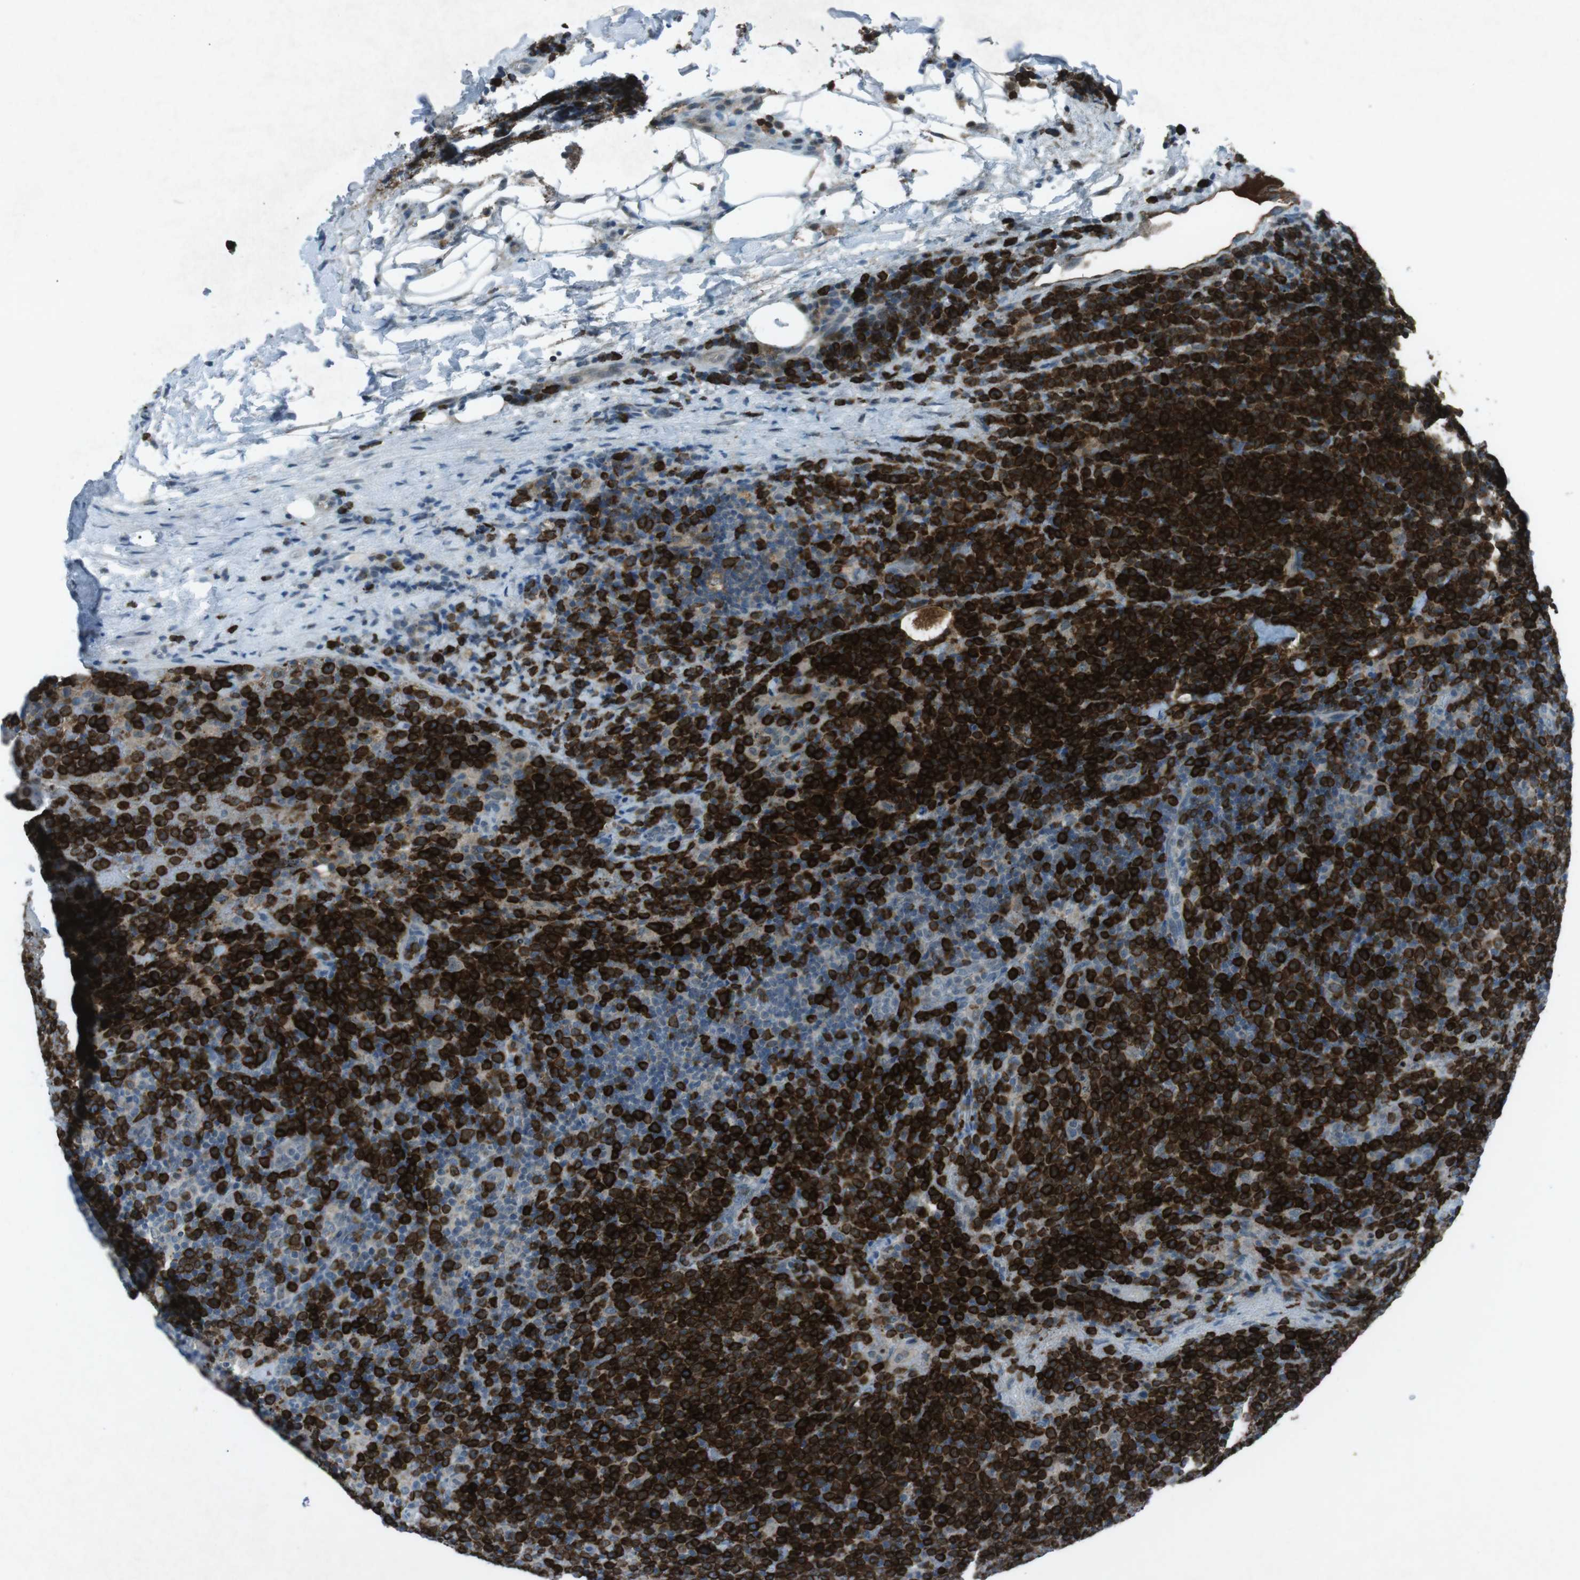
{"staining": {"intensity": "strong", "quantity": ">75%", "location": "cytoplasmic/membranous"}, "tissue": "lymphoma", "cell_type": "Tumor cells", "image_type": "cancer", "snomed": [{"axis": "morphology", "description": "Malignant lymphoma, non-Hodgkin's type, High grade"}, {"axis": "topography", "description": "Lymph node"}], "caption": "Immunohistochemistry (IHC) histopathology image of neoplastic tissue: lymphoma stained using immunohistochemistry displays high levels of strong protein expression localized specifically in the cytoplasmic/membranous of tumor cells, appearing as a cytoplasmic/membranous brown color.", "gene": "FCRLA", "patient": {"sex": "male", "age": 61}}